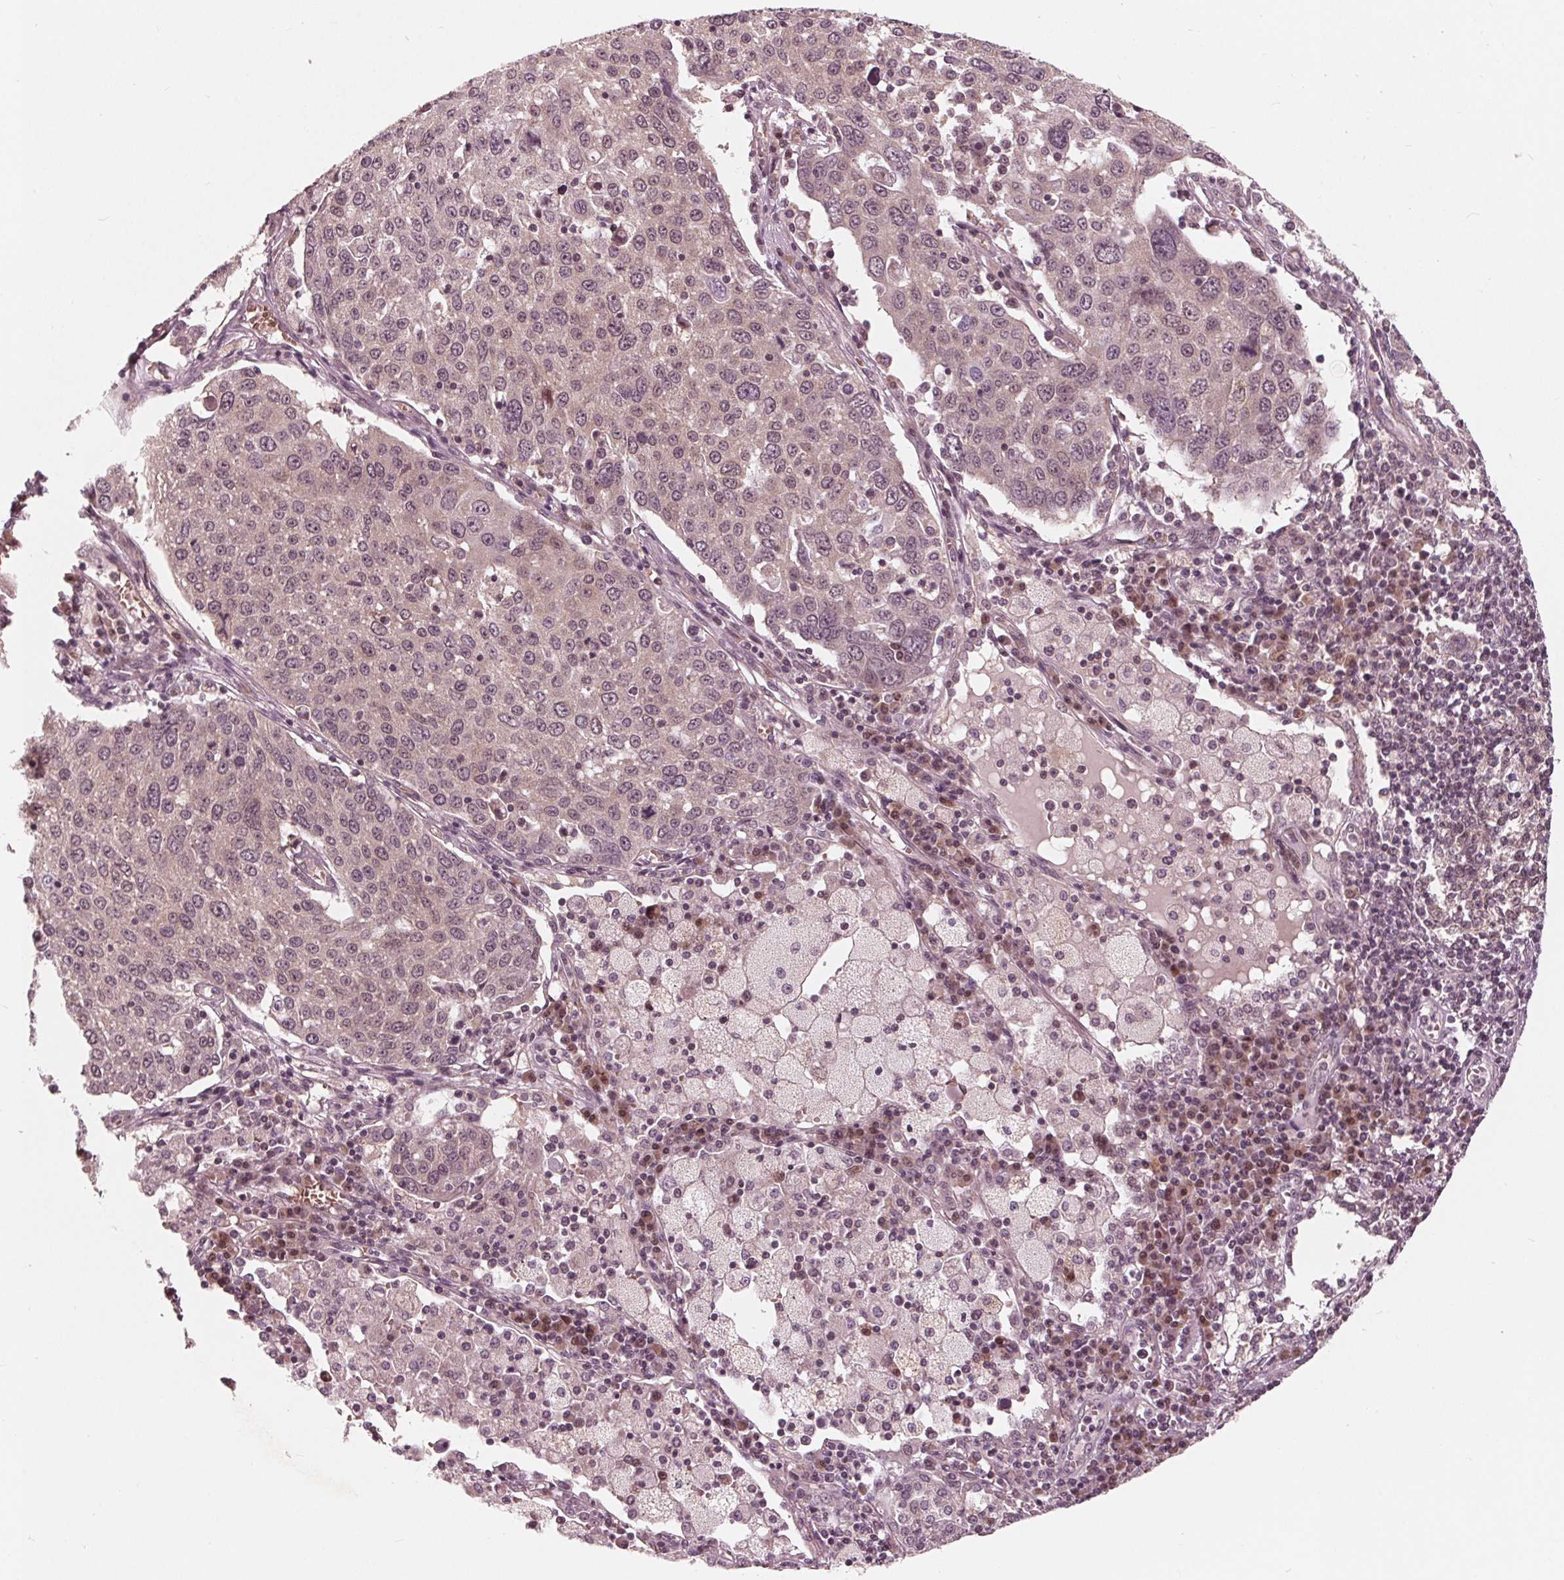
{"staining": {"intensity": "negative", "quantity": "none", "location": "none"}, "tissue": "lung cancer", "cell_type": "Tumor cells", "image_type": "cancer", "snomed": [{"axis": "morphology", "description": "Squamous cell carcinoma, NOS"}, {"axis": "topography", "description": "Lung"}], "caption": "Immunohistochemistry (IHC) of human lung cancer exhibits no expression in tumor cells.", "gene": "UBALD1", "patient": {"sex": "male", "age": 65}}